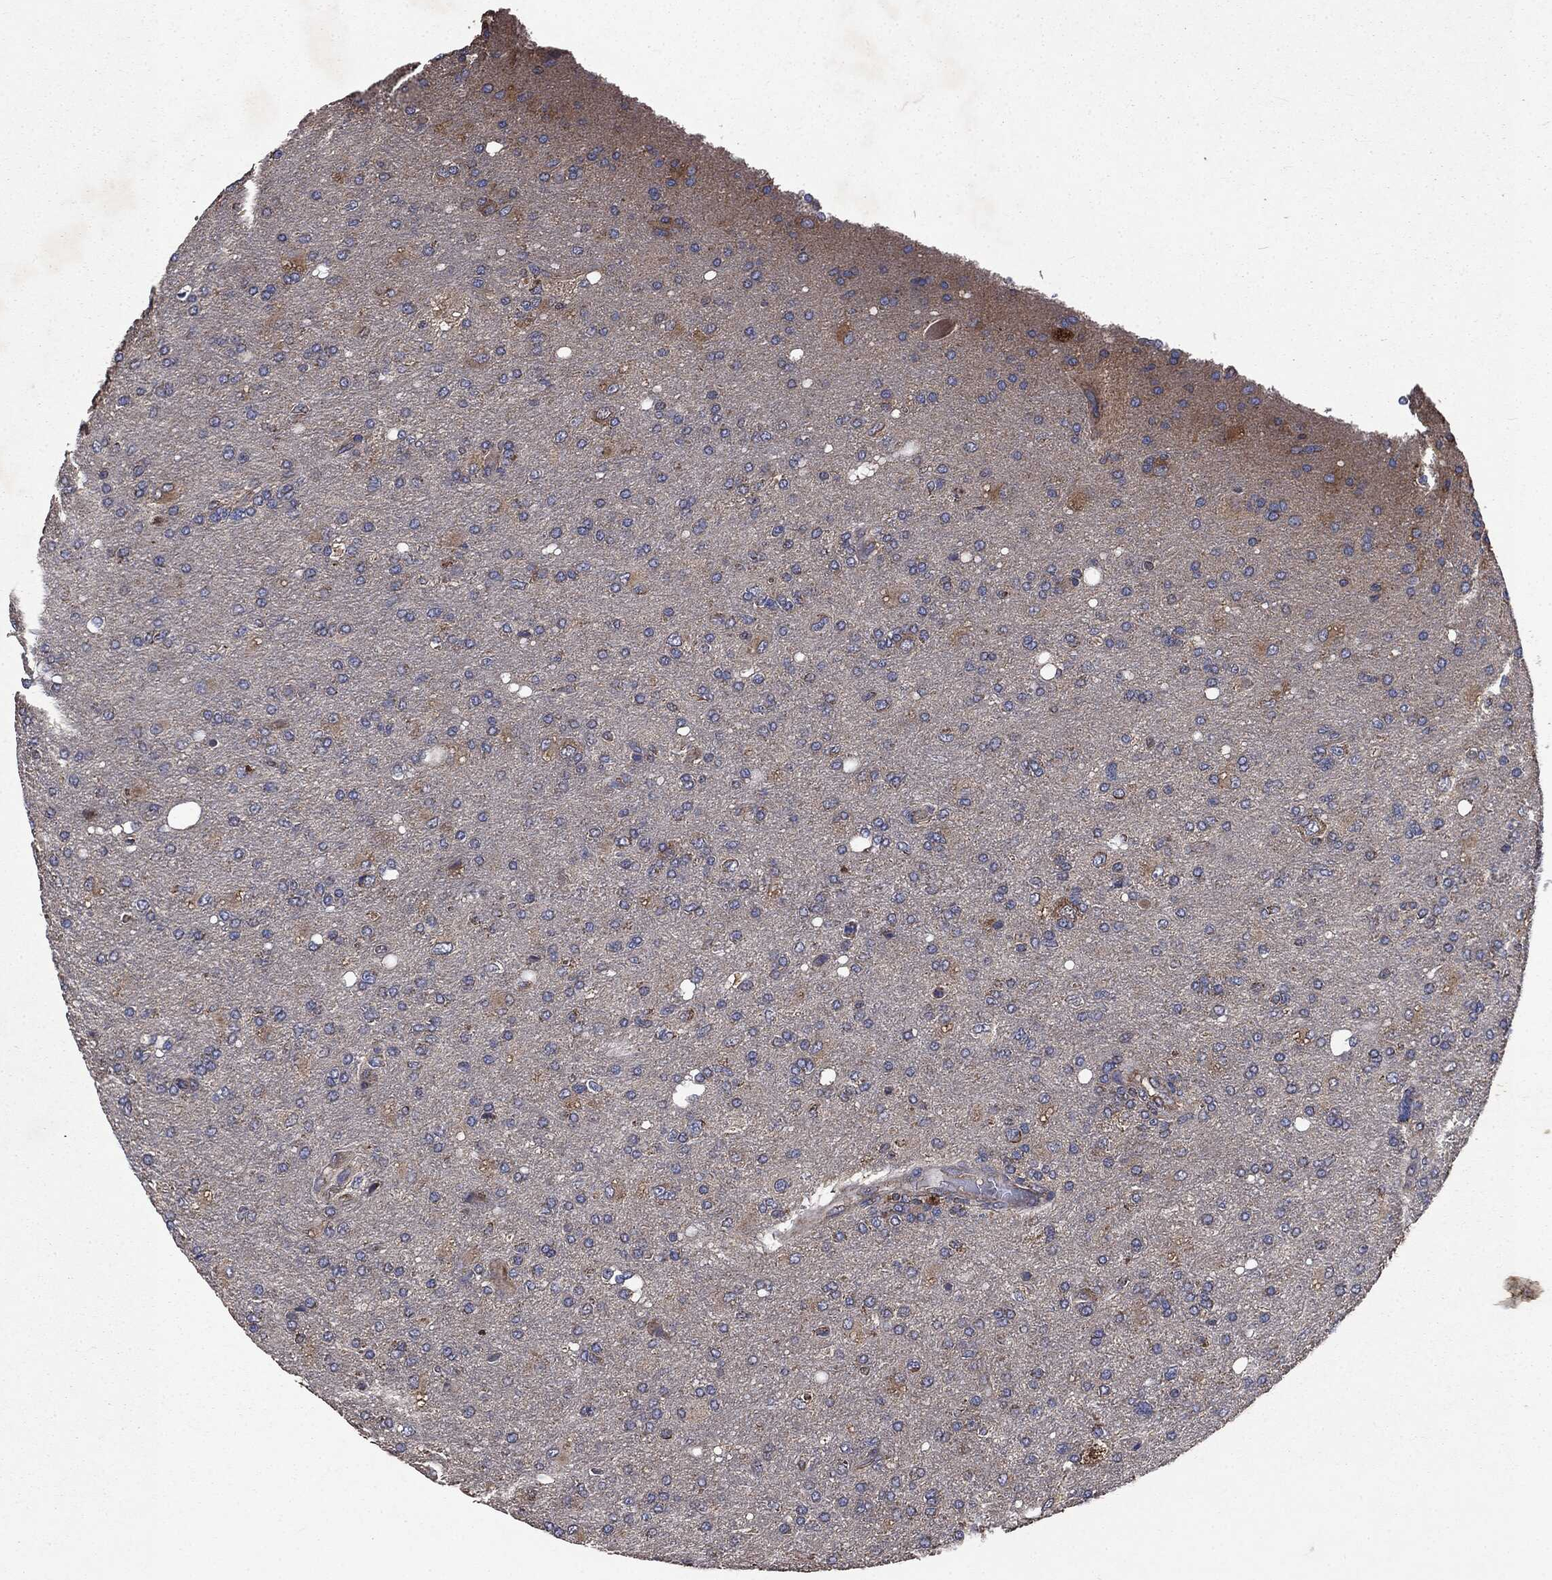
{"staining": {"intensity": "moderate", "quantity": "<25%", "location": "cytoplasmic/membranous"}, "tissue": "glioma", "cell_type": "Tumor cells", "image_type": "cancer", "snomed": [{"axis": "morphology", "description": "Glioma, malignant, High grade"}, {"axis": "topography", "description": "Cerebral cortex"}], "caption": "Glioma stained with DAB immunohistochemistry displays low levels of moderate cytoplasmic/membranous positivity in about <25% of tumor cells.", "gene": "MAPK6", "patient": {"sex": "male", "age": 70}}